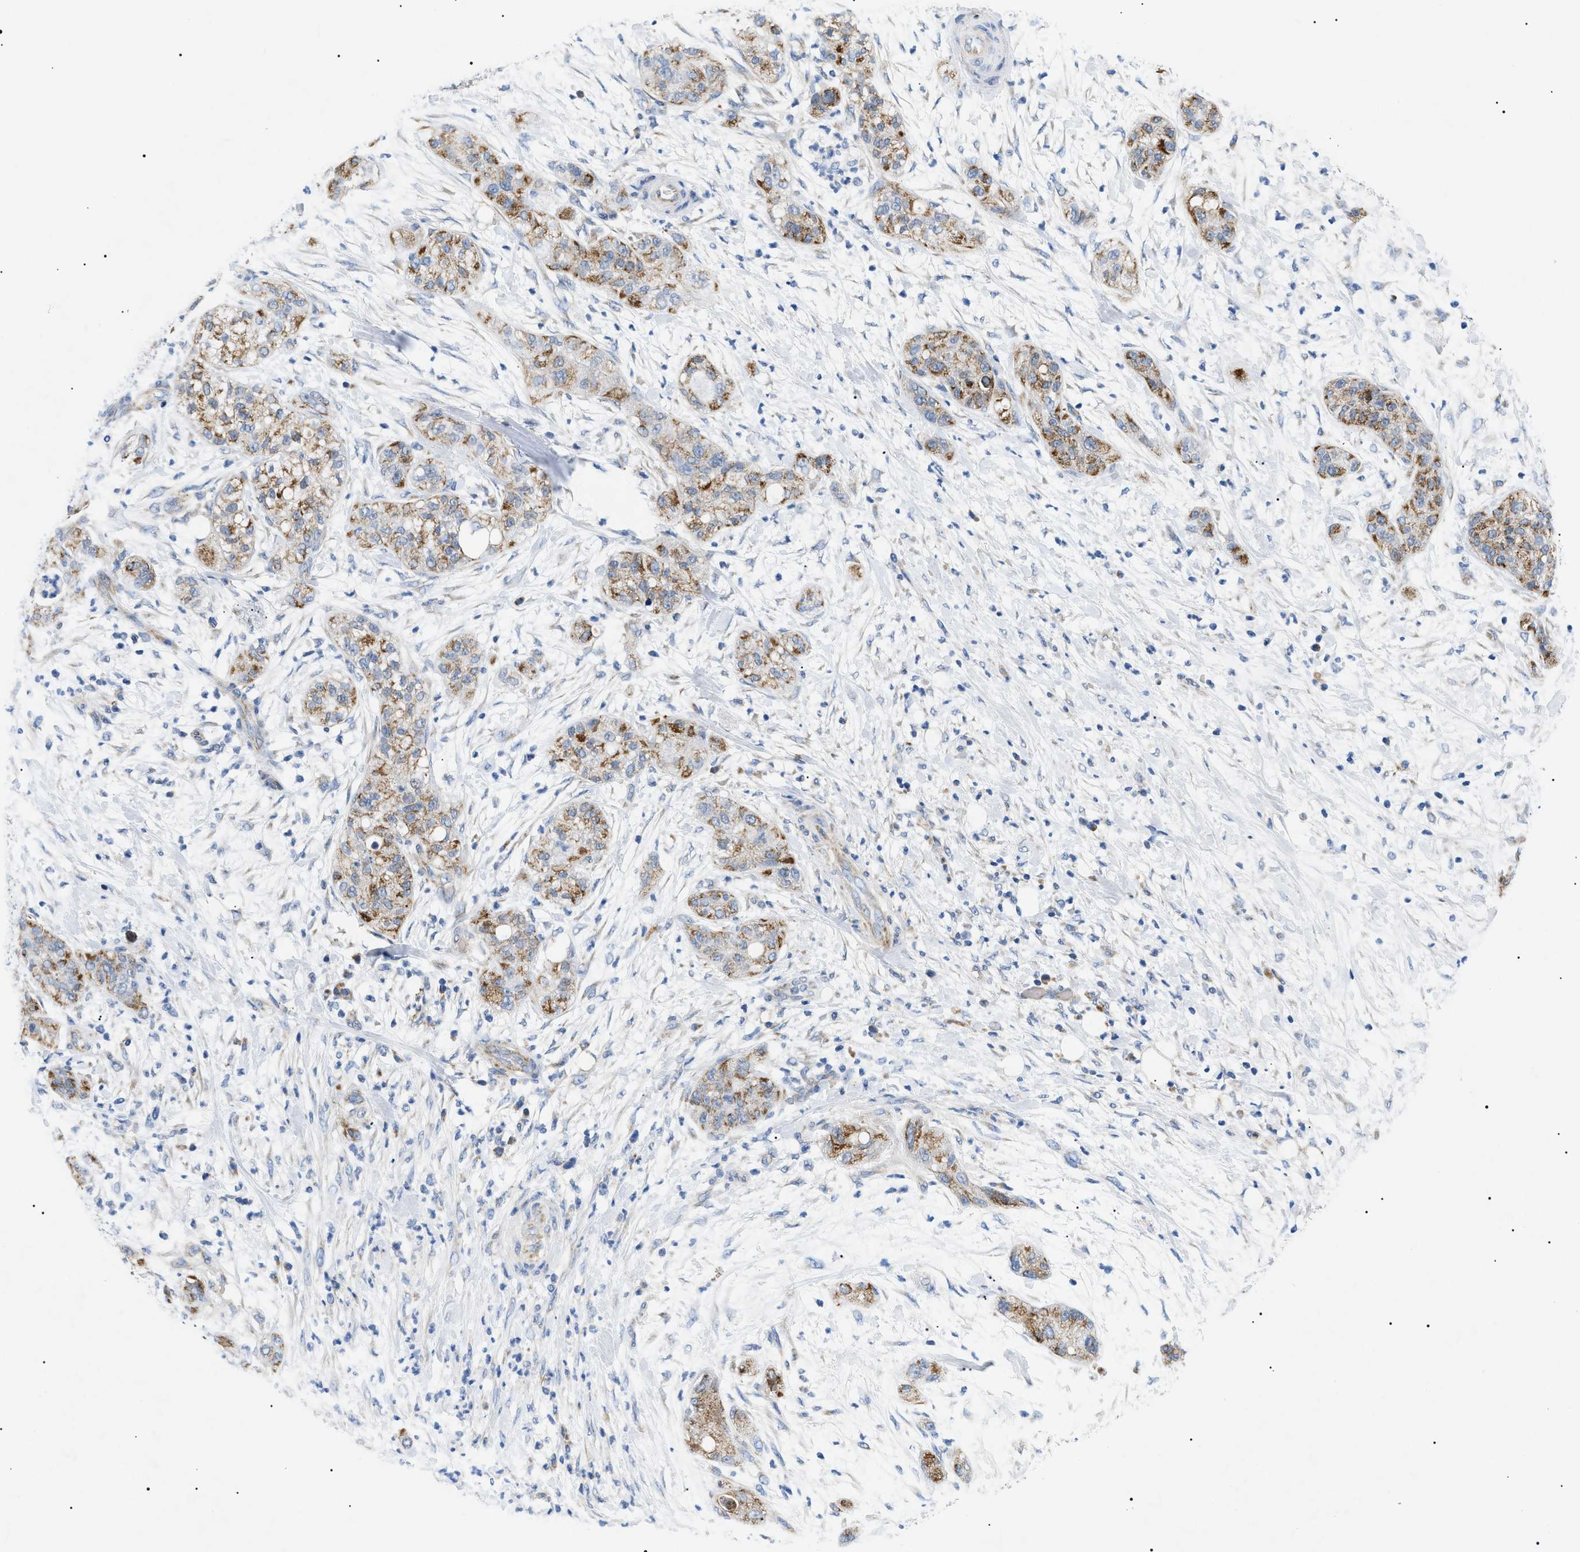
{"staining": {"intensity": "moderate", "quantity": ">75%", "location": "cytoplasmic/membranous"}, "tissue": "pancreatic cancer", "cell_type": "Tumor cells", "image_type": "cancer", "snomed": [{"axis": "morphology", "description": "Adenocarcinoma, NOS"}, {"axis": "topography", "description": "Pancreas"}], "caption": "Pancreatic cancer (adenocarcinoma) stained with a protein marker demonstrates moderate staining in tumor cells.", "gene": "TOMM6", "patient": {"sex": "female", "age": 78}}